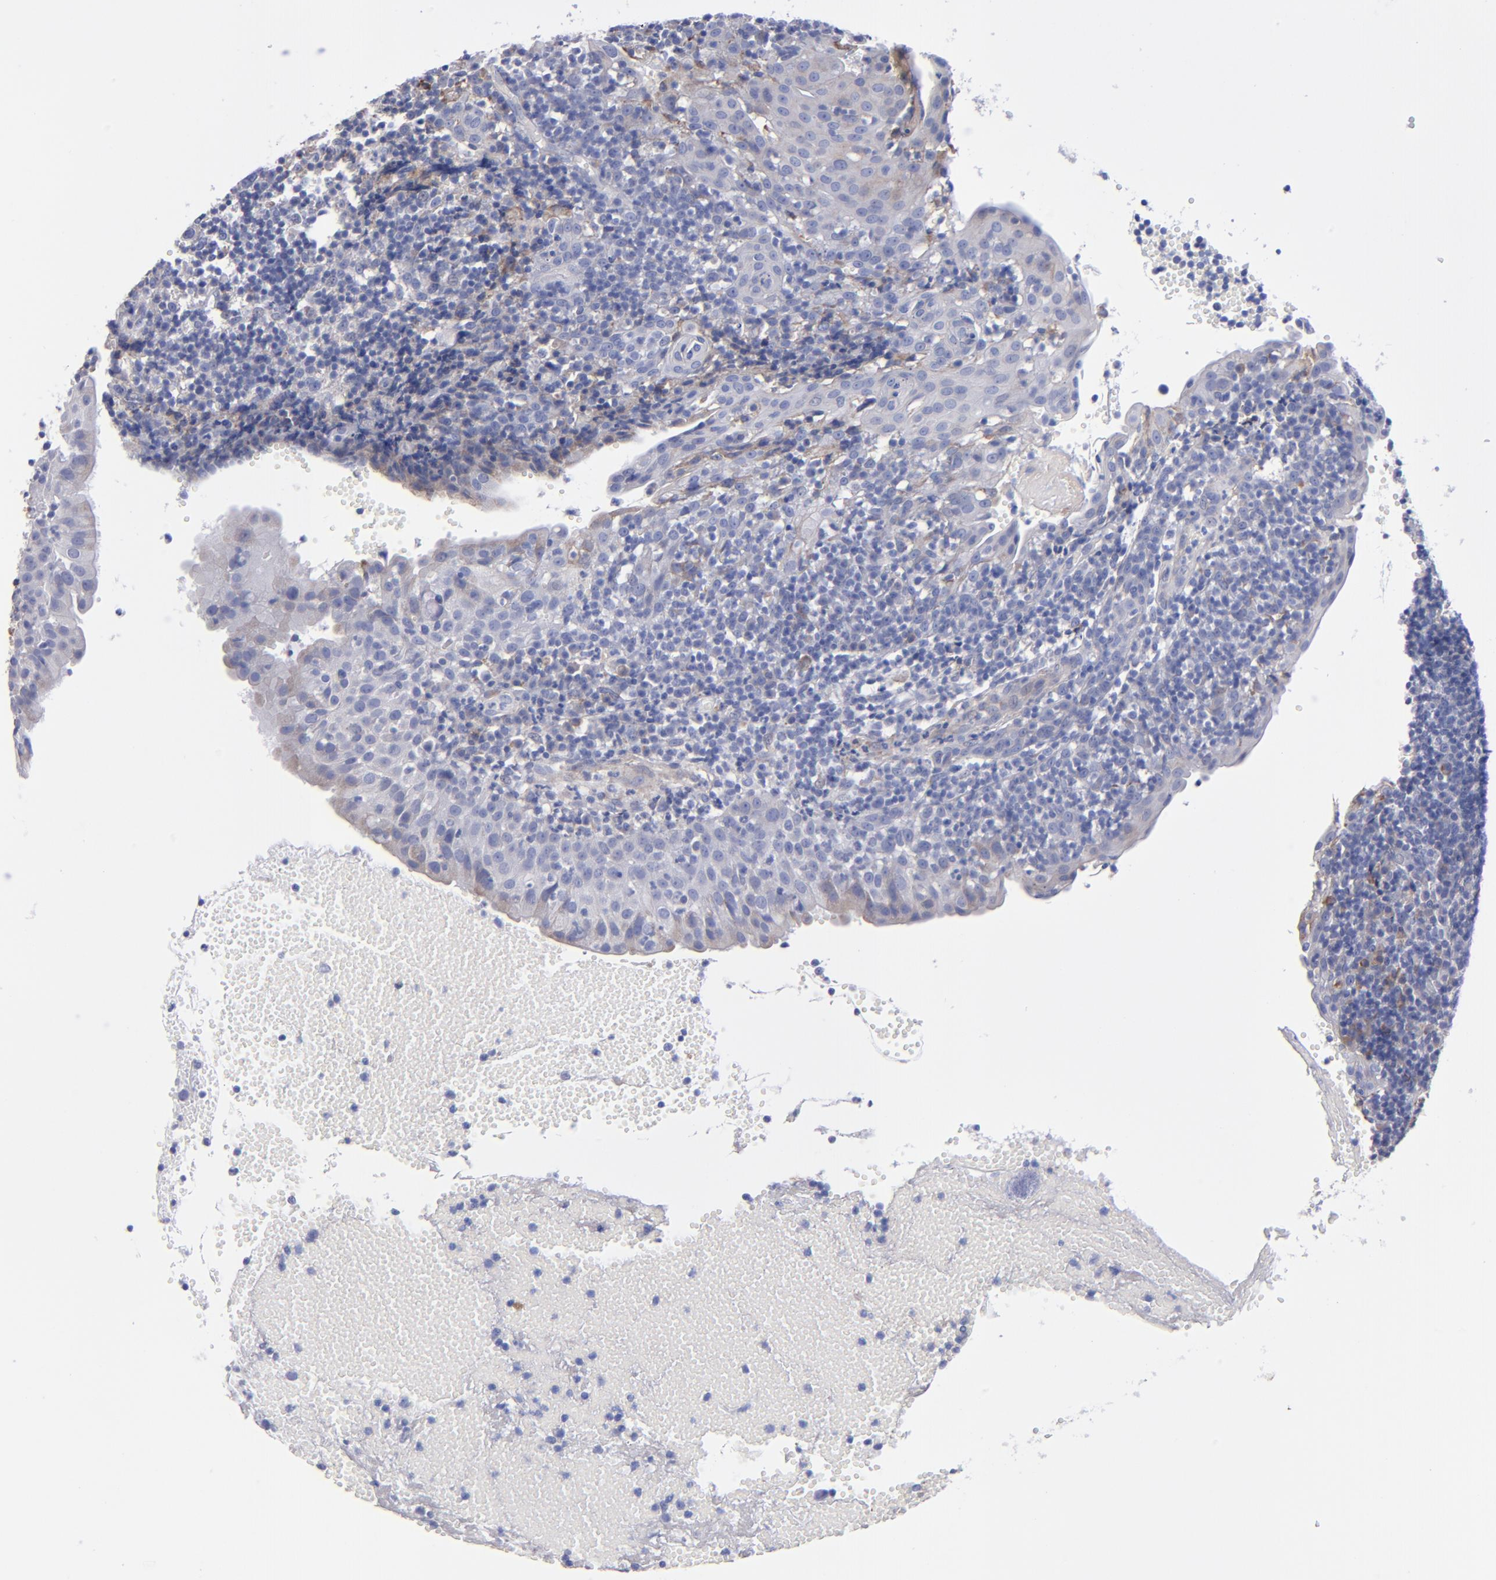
{"staining": {"intensity": "moderate", "quantity": "<25%", "location": "cytoplasmic/membranous"}, "tissue": "tonsil", "cell_type": "Germinal center cells", "image_type": "normal", "snomed": [{"axis": "morphology", "description": "Normal tissue, NOS"}, {"axis": "topography", "description": "Tonsil"}], "caption": "IHC micrograph of normal tonsil stained for a protein (brown), which reveals low levels of moderate cytoplasmic/membranous positivity in about <25% of germinal center cells.", "gene": "MFGE8", "patient": {"sex": "female", "age": 40}}